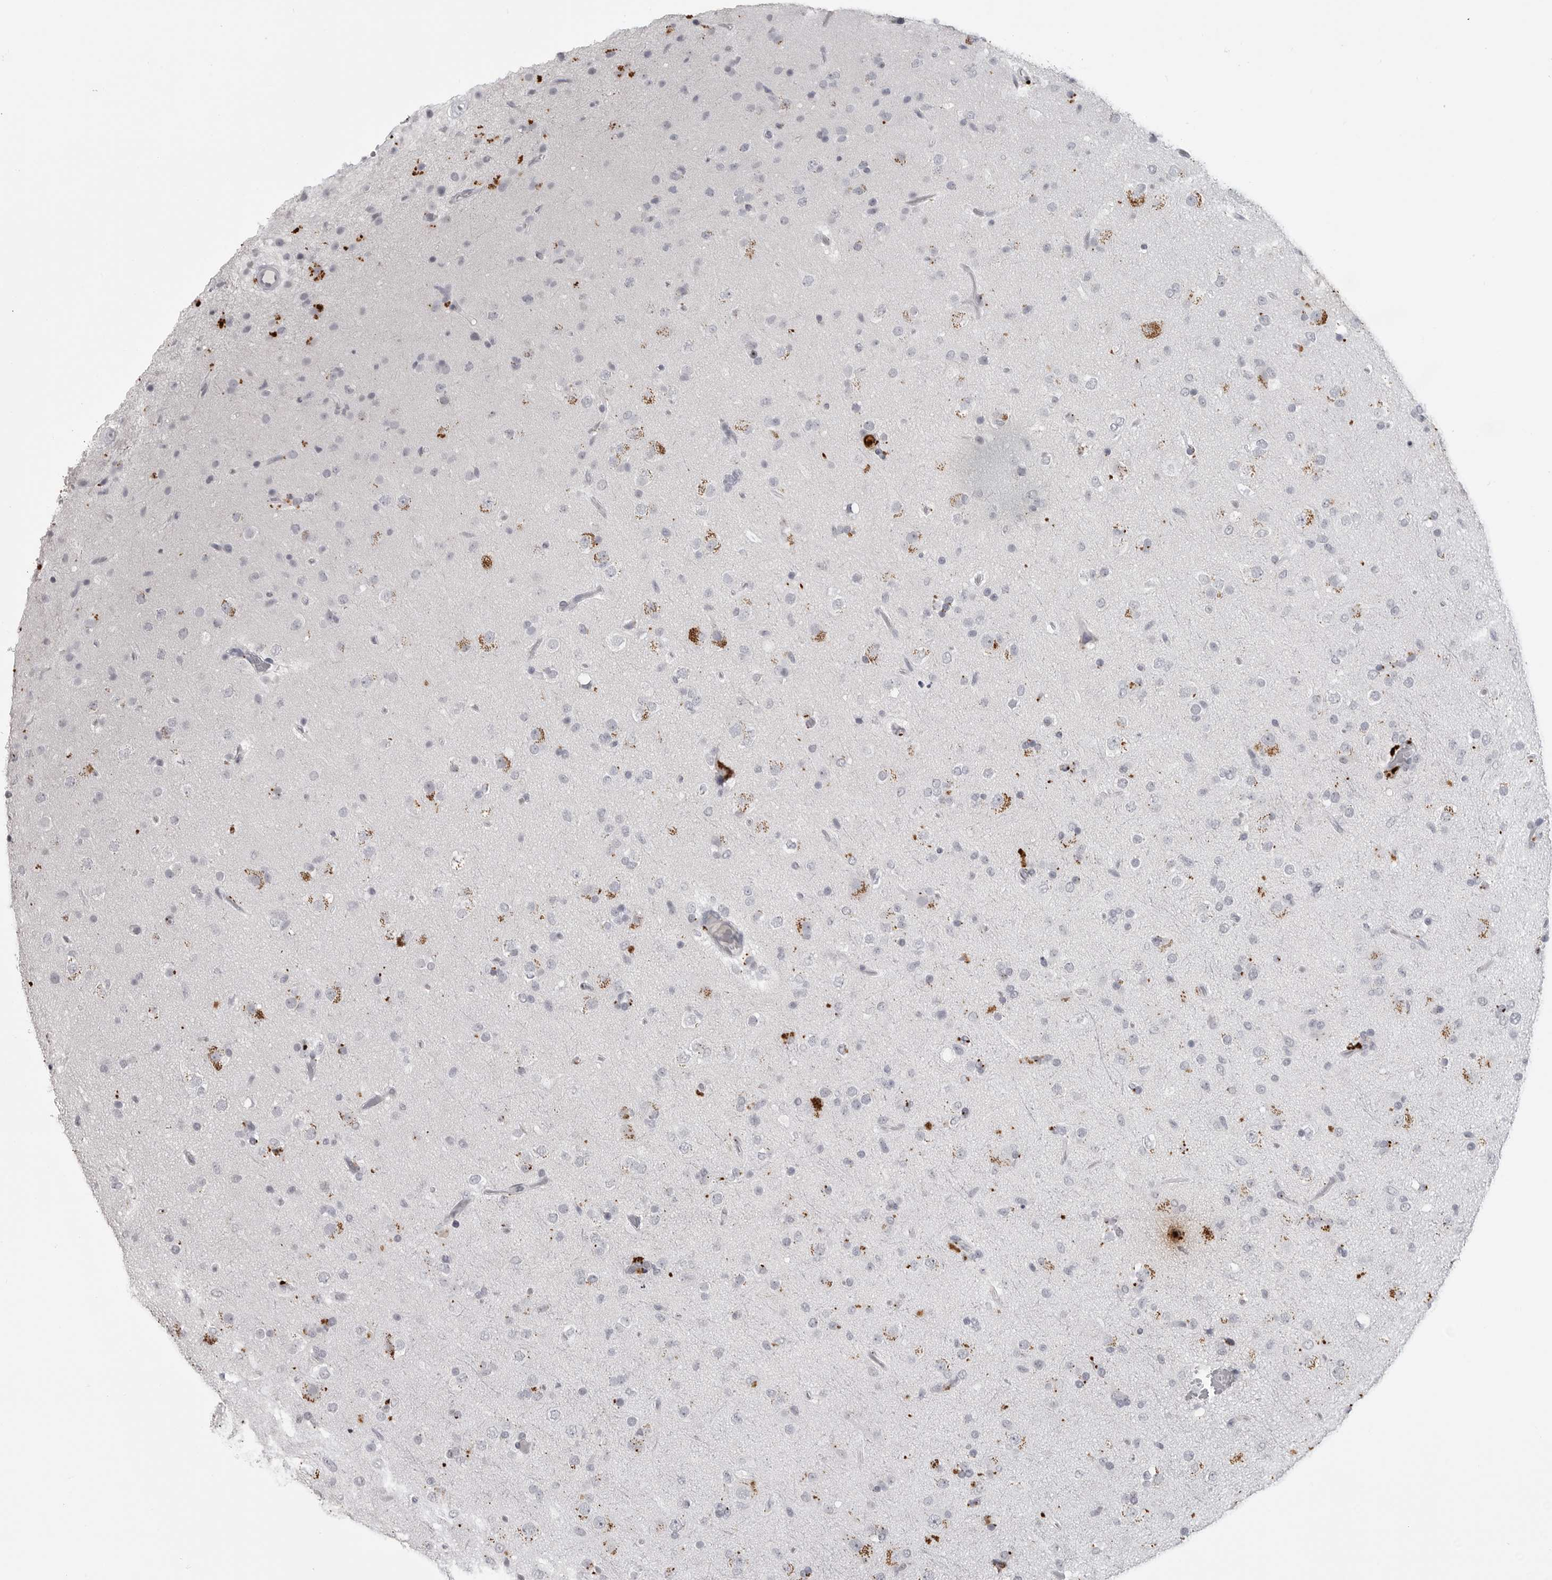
{"staining": {"intensity": "moderate", "quantity": "<25%", "location": "cytoplasmic/membranous"}, "tissue": "glioma", "cell_type": "Tumor cells", "image_type": "cancer", "snomed": [{"axis": "morphology", "description": "Glioma, malignant, Low grade"}, {"axis": "topography", "description": "Brain"}], "caption": "Moderate cytoplasmic/membranous positivity for a protein is seen in approximately <25% of tumor cells of glioma using immunohistochemistry.", "gene": "PRSS1", "patient": {"sex": "male", "age": 65}}